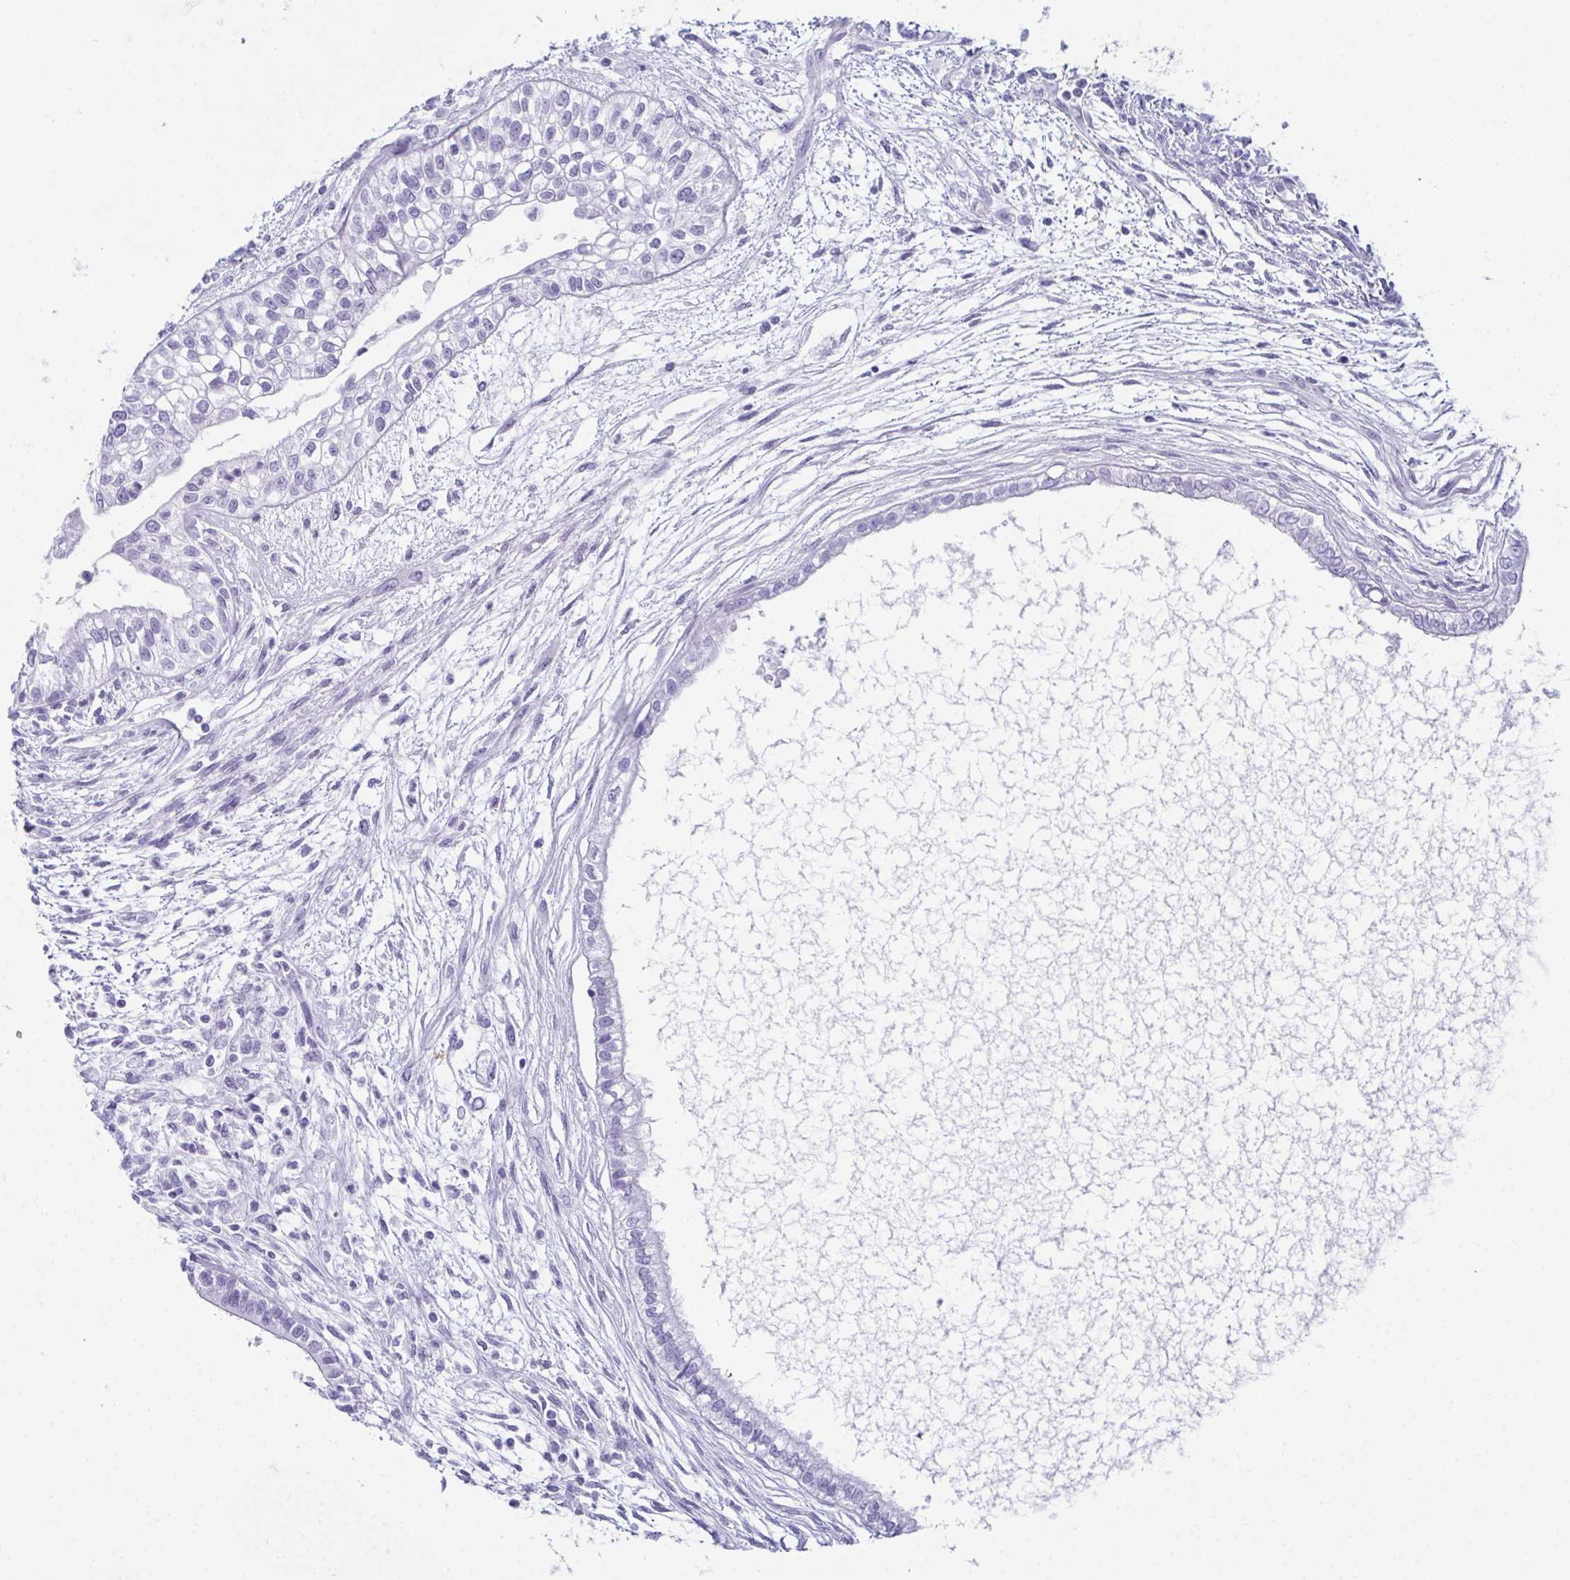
{"staining": {"intensity": "negative", "quantity": "none", "location": "none"}, "tissue": "testis cancer", "cell_type": "Tumor cells", "image_type": "cancer", "snomed": [{"axis": "morphology", "description": "Carcinoma, Embryonal, NOS"}, {"axis": "topography", "description": "Testis"}], "caption": "Protein analysis of testis embryonal carcinoma shows no significant positivity in tumor cells. (Brightfield microscopy of DAB immunohistochemistry at high magnification).", "gene": "ENKUR", "patient": {"sex": "male", "age": 37}}